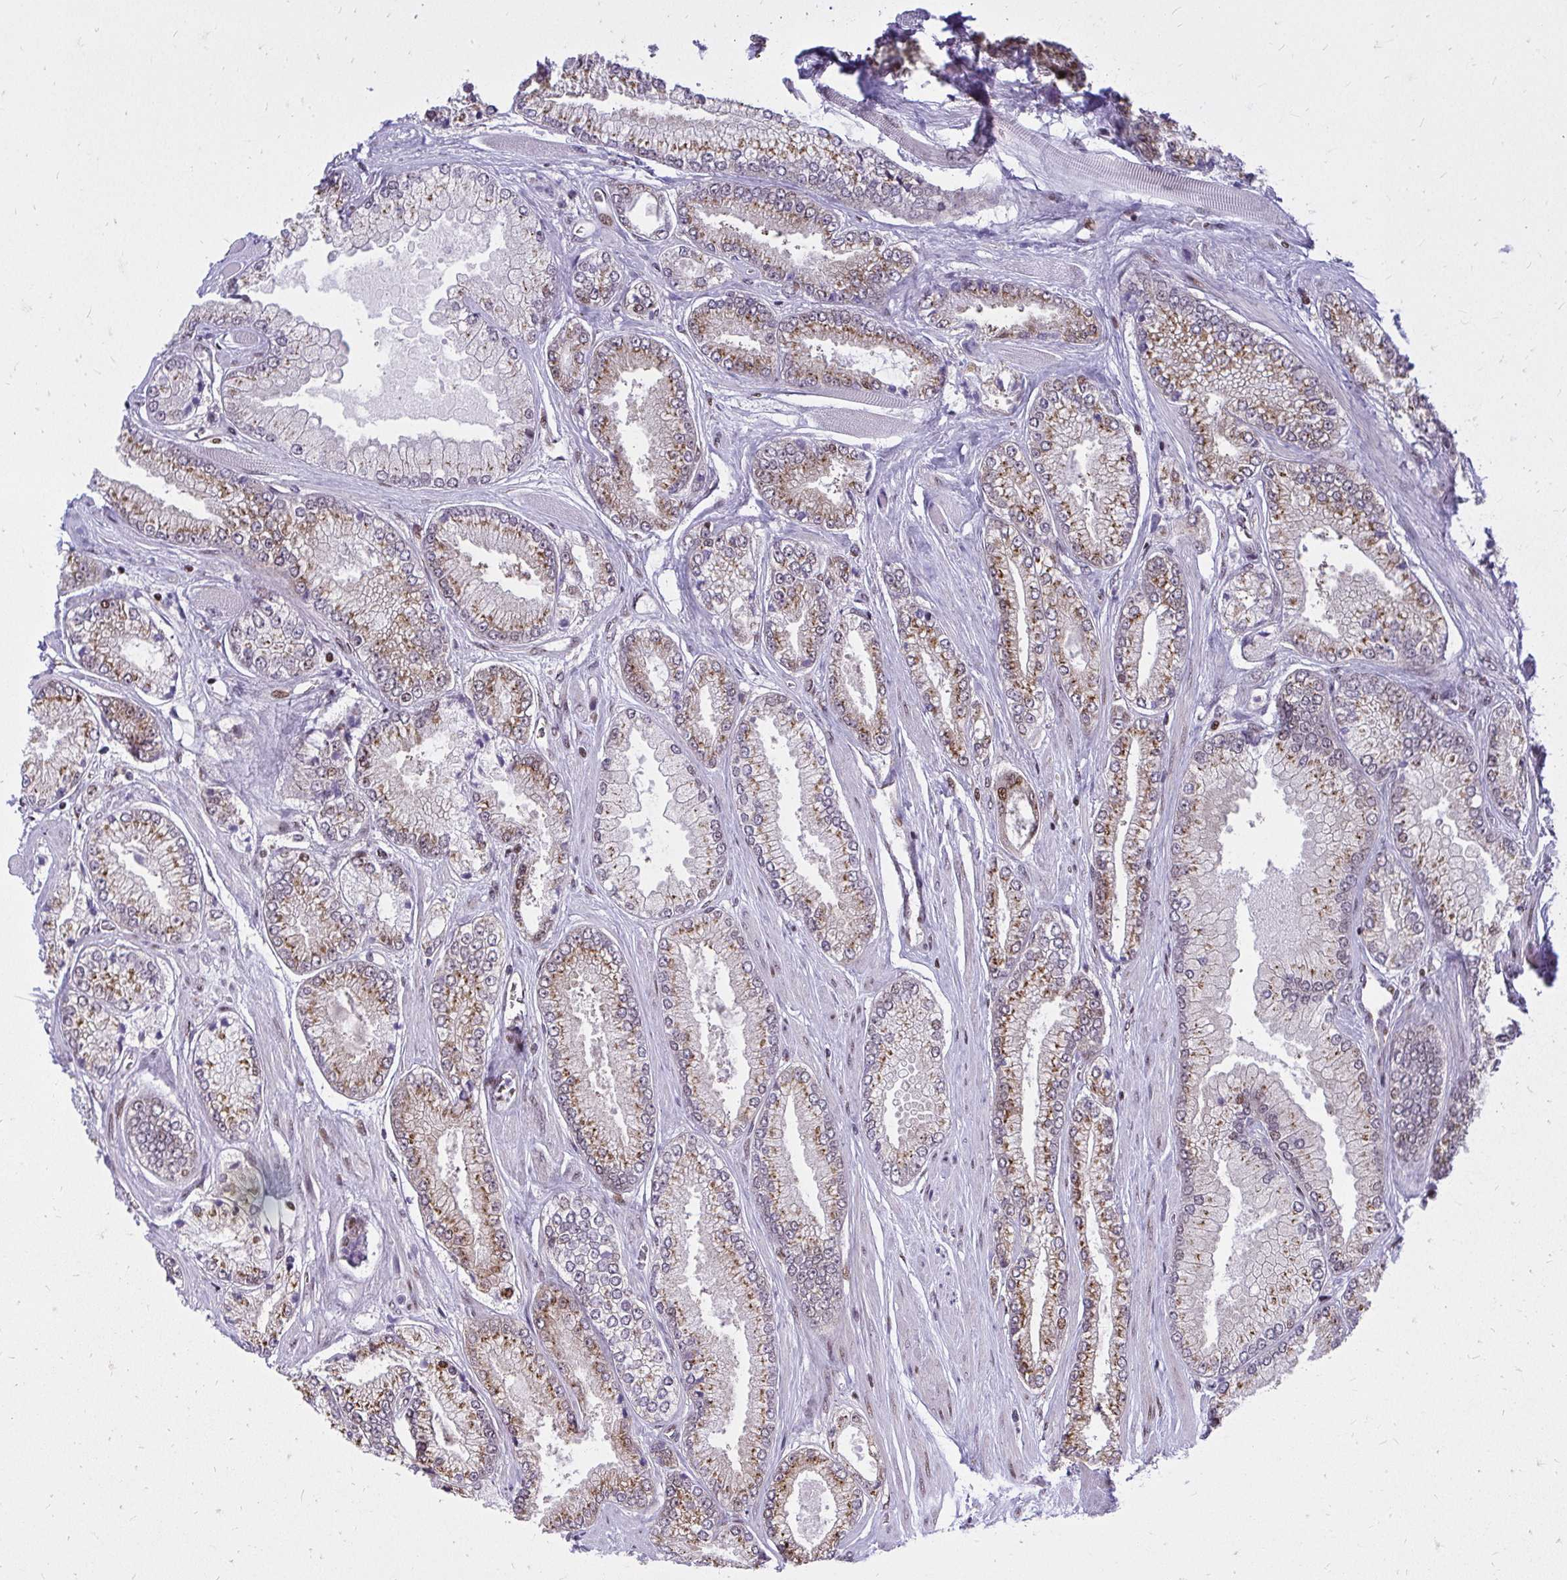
{"staining": {"intensity": "moderate", "quantity": ">75%", "location": "cytoplasmic/membranous"}, "tissue": "prostate cancer", "cell_type": "Tumor cells", "image_type": "cancer", "snomed": [{"axis": "morphology", "description": "Adenocarcinoma, Low grade"}, {"axis": "topography", "description": "Prostate"}], "caption": "Brown immunohistochemical staining in prostate low-grade adenocarcinoma demonstrates moderate cytoplasmic/membranous expression in approximately >75% of tumor cells. The protein is shown in brown color, while the nuclei are stained blue.", "gene": "PIGY", "patient": {"sex": "male", "age": 67}}